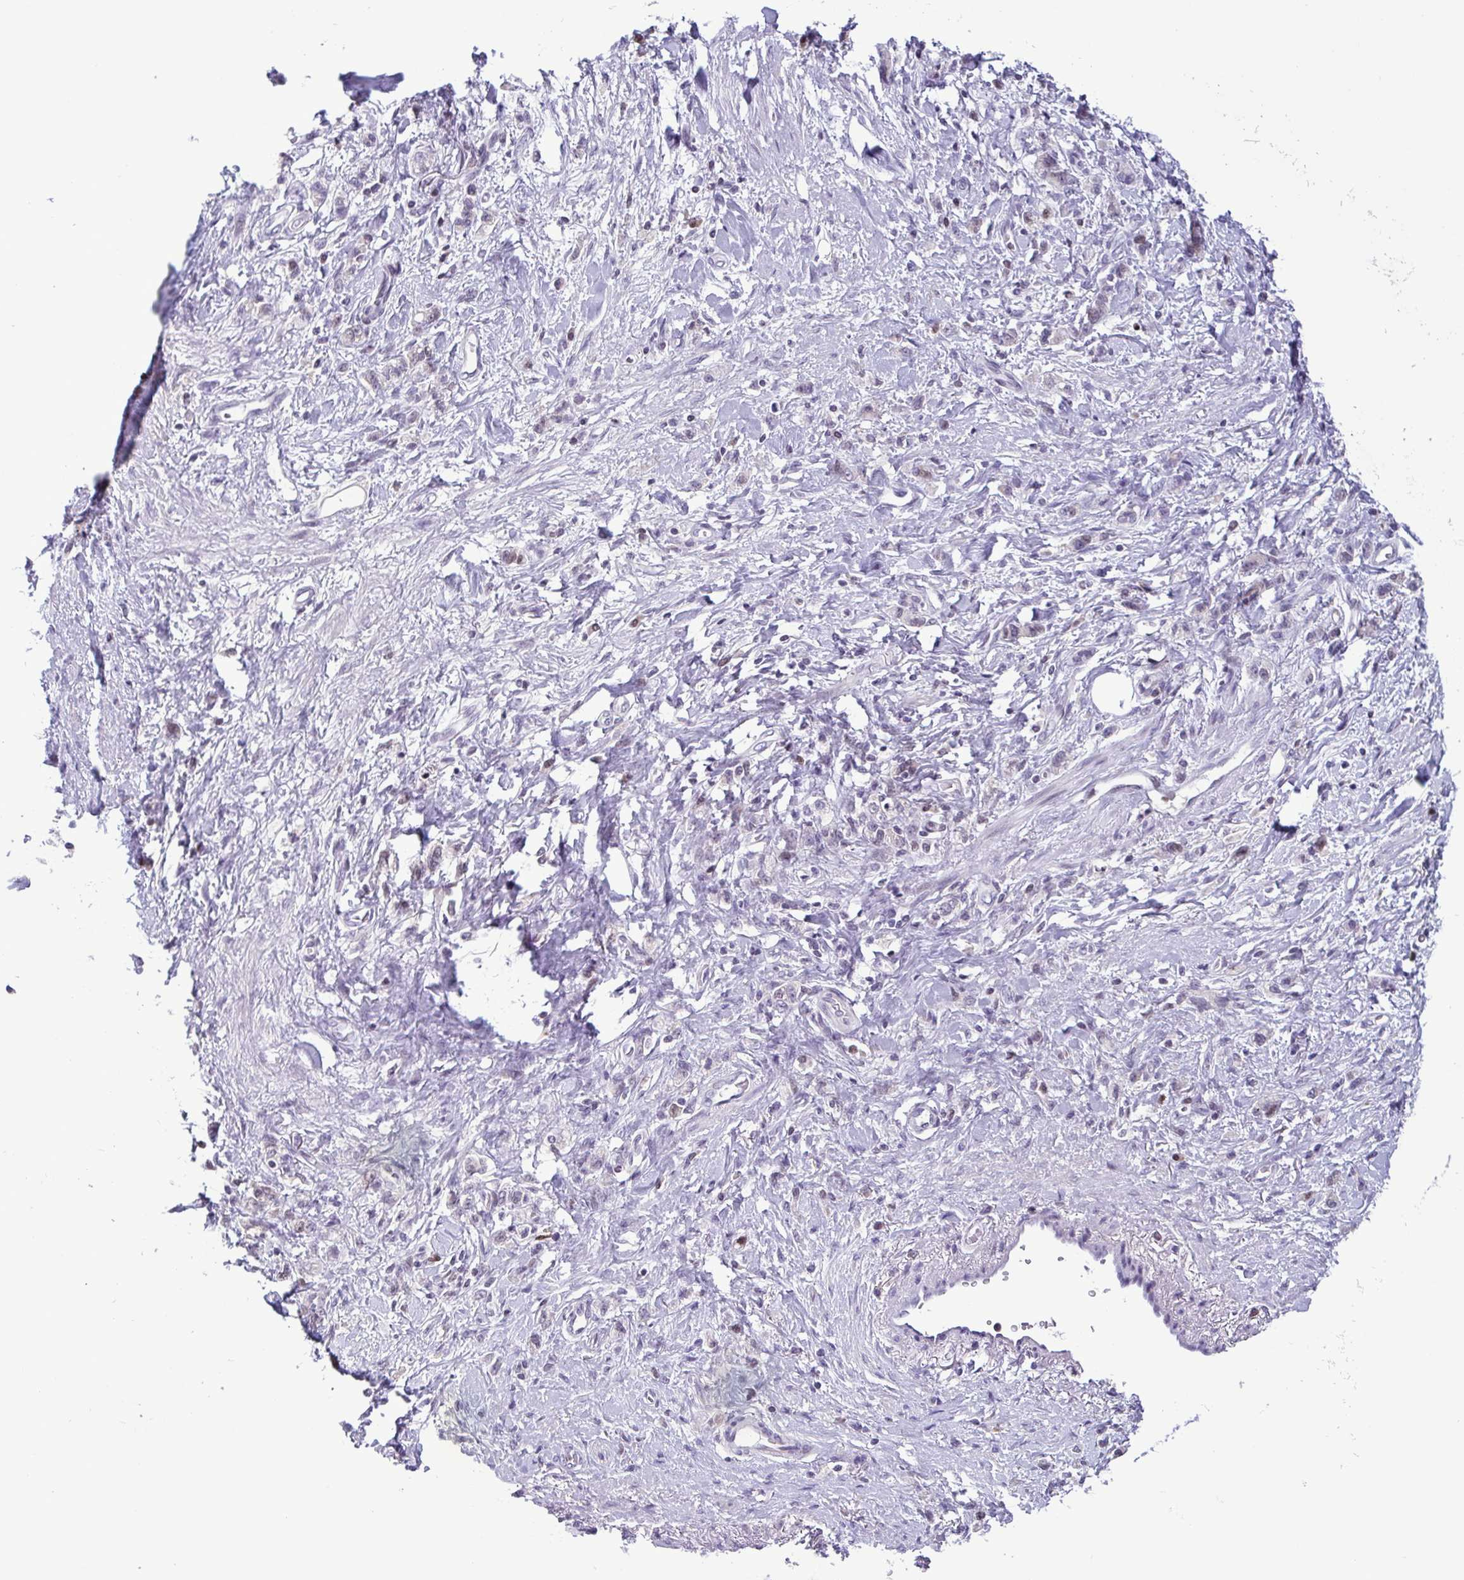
{"staining": {"intensity": "negative", "quantity": "none", "location": "none"}, "tissue": "stomach cancer", "cell_type": "Tumor cells", "image_type": "cancer", "snomed": [{"axis": "morphology", "description": "Adenocarcinoma, NOS"}, {"axis": "topography", "description": "Stomach"}], "caption": "The photomicrograph shows no significant staining in tumor cells of stomach adenocarcinoma.", "gene": "IRF1", "patient": {"sex": "male", "age": 77}}